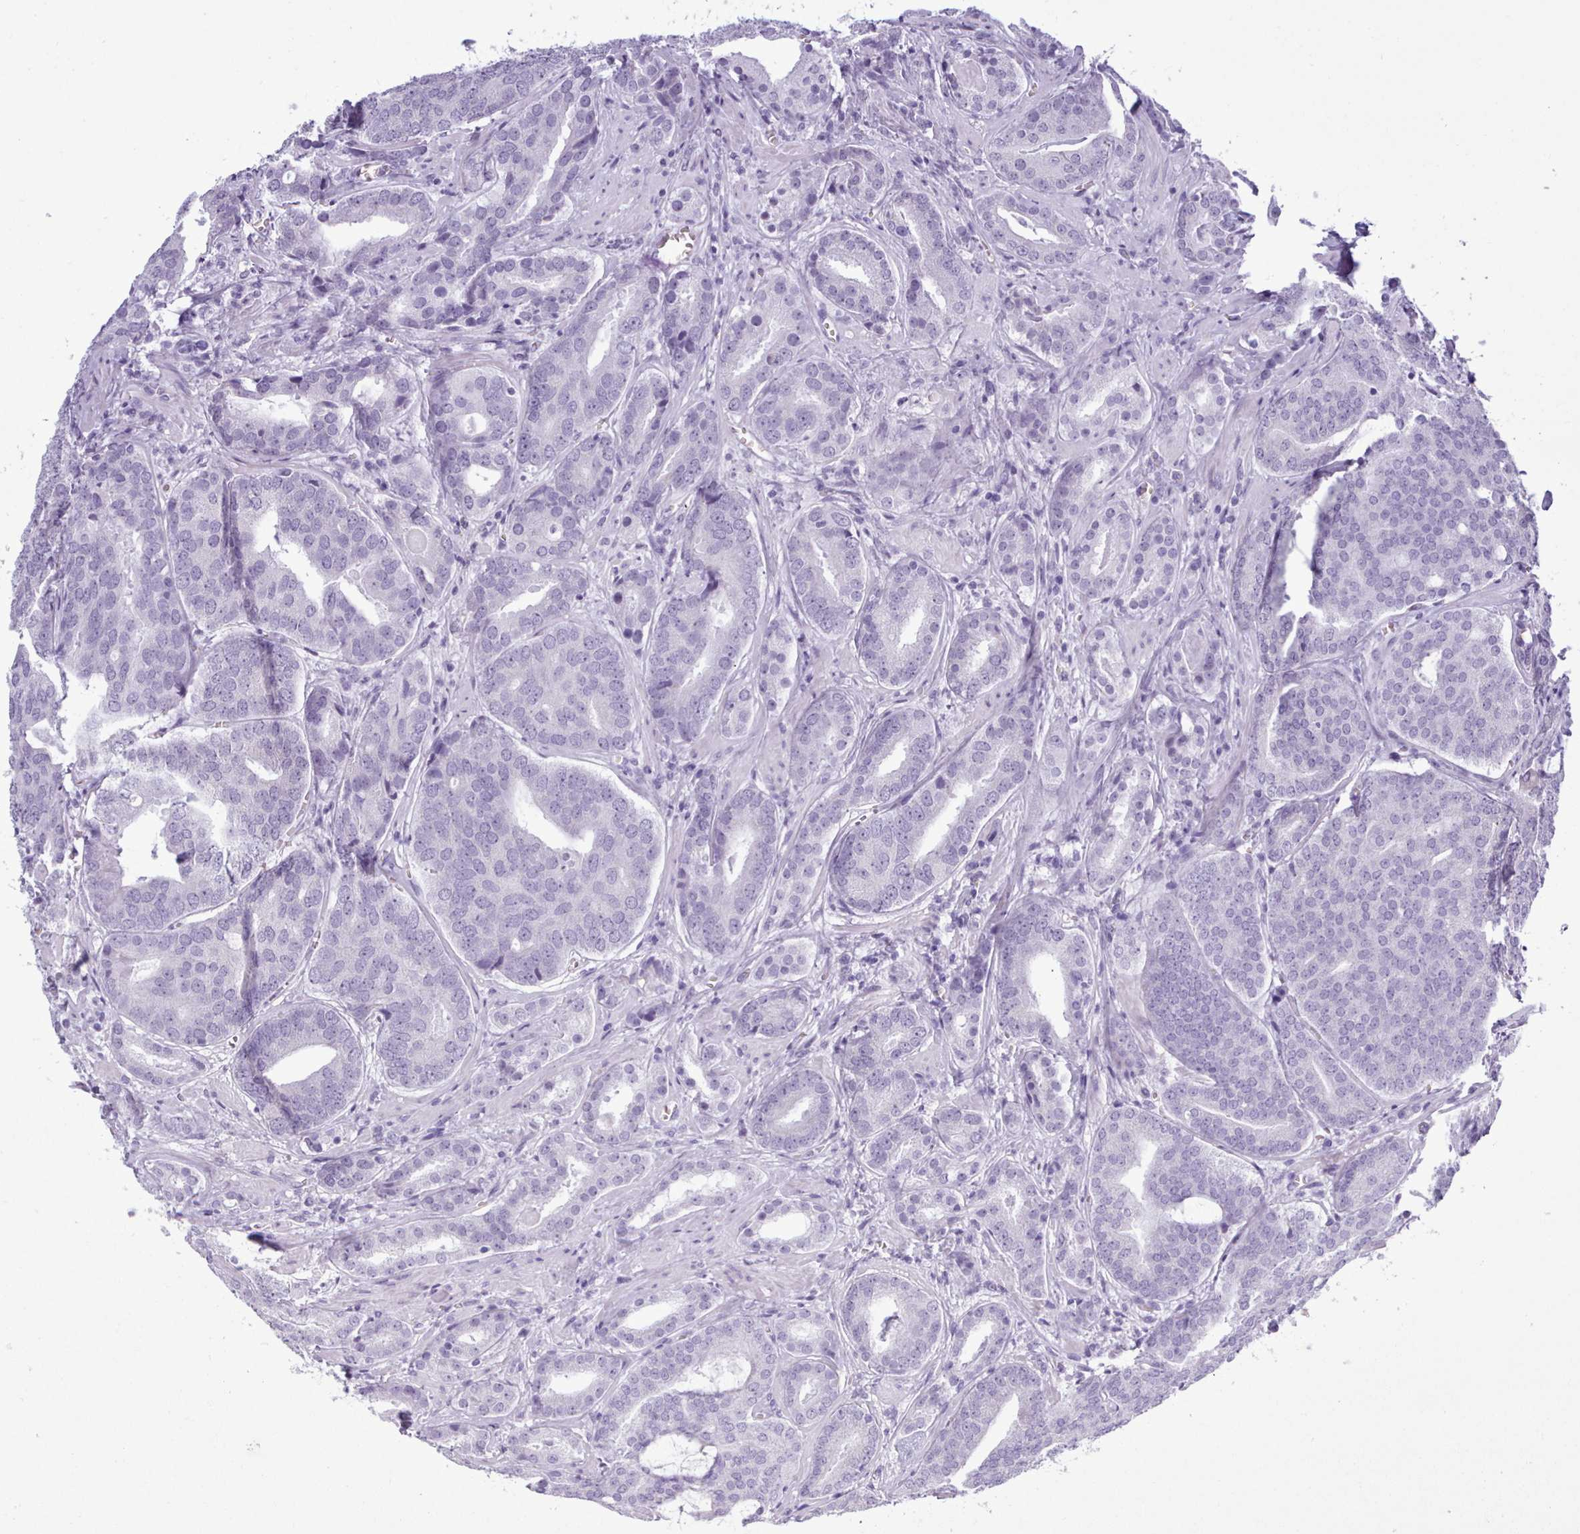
{"staining": {"intensity": "negative", "quantity": "none", "location": "none"}, "tissue": "prostate cancer", "cell_type": "Tumor cells", "image_type": "cancer", "snomed": [{"axis": "morphology", "description": "Adenocarcinoma, High grade"}, {"axis": "topography", "description": "Prostate"}], "caption": "IHC photomicrograph of adenocarcinoma (high-grade) (prostate) stained for a protein (brown), which demonstrates no expression in tumor cells. Brightfield microscopy of immunohistochemistry stained with DAB (brown) and hematoxylin (blue), captured at high magnification.", "gene": "FBXO48", "patient": {"sex": "male", "age": 55}}